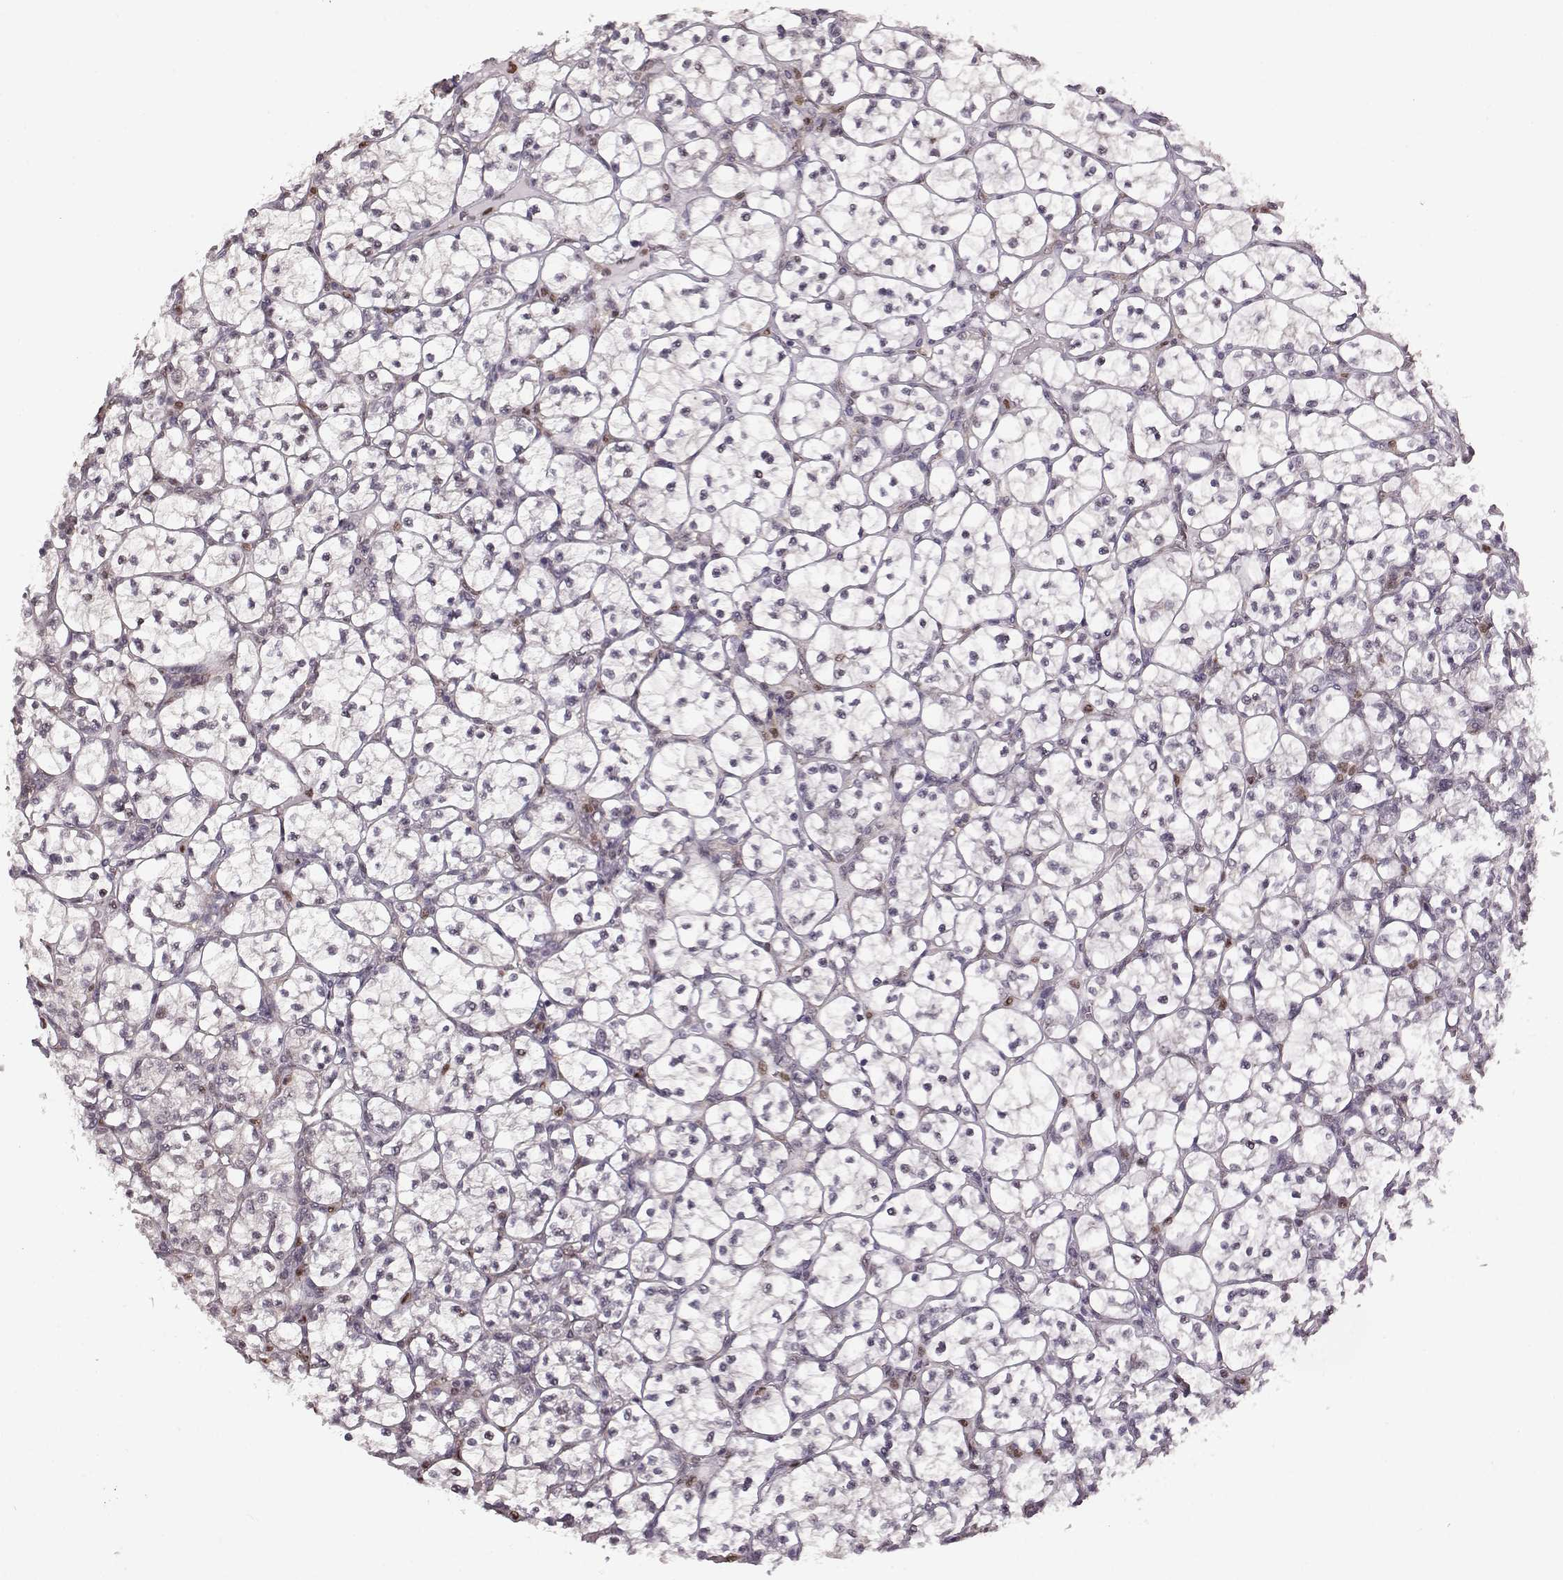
{"staining": {"intensity": "negative", "quantity": "none", "location": "none"}, "tissue": "renal cancer", "cell_type": "Tumor cells", "image_type": "cancer", "snomed": [{"axis": "morphology", "description": "Adenocarcinoma, NOS"}, {"axis": "topography", "description": "Kidney"}], "caption": "High magnification brightfield microscopy of renal cancer (adenocarcinoma) stained with DAB (3,3'-diaminobenzidine) (brown) and counterstained with hematoxylin (blue): tumor cells show no significant positivity. Brightfield microscopy of IHC stained with DAB (brown) and hematoxylin (blue), captured at high magnification.", "gene": "KLF6", "patient": {"sex": "female", "age": 89}}